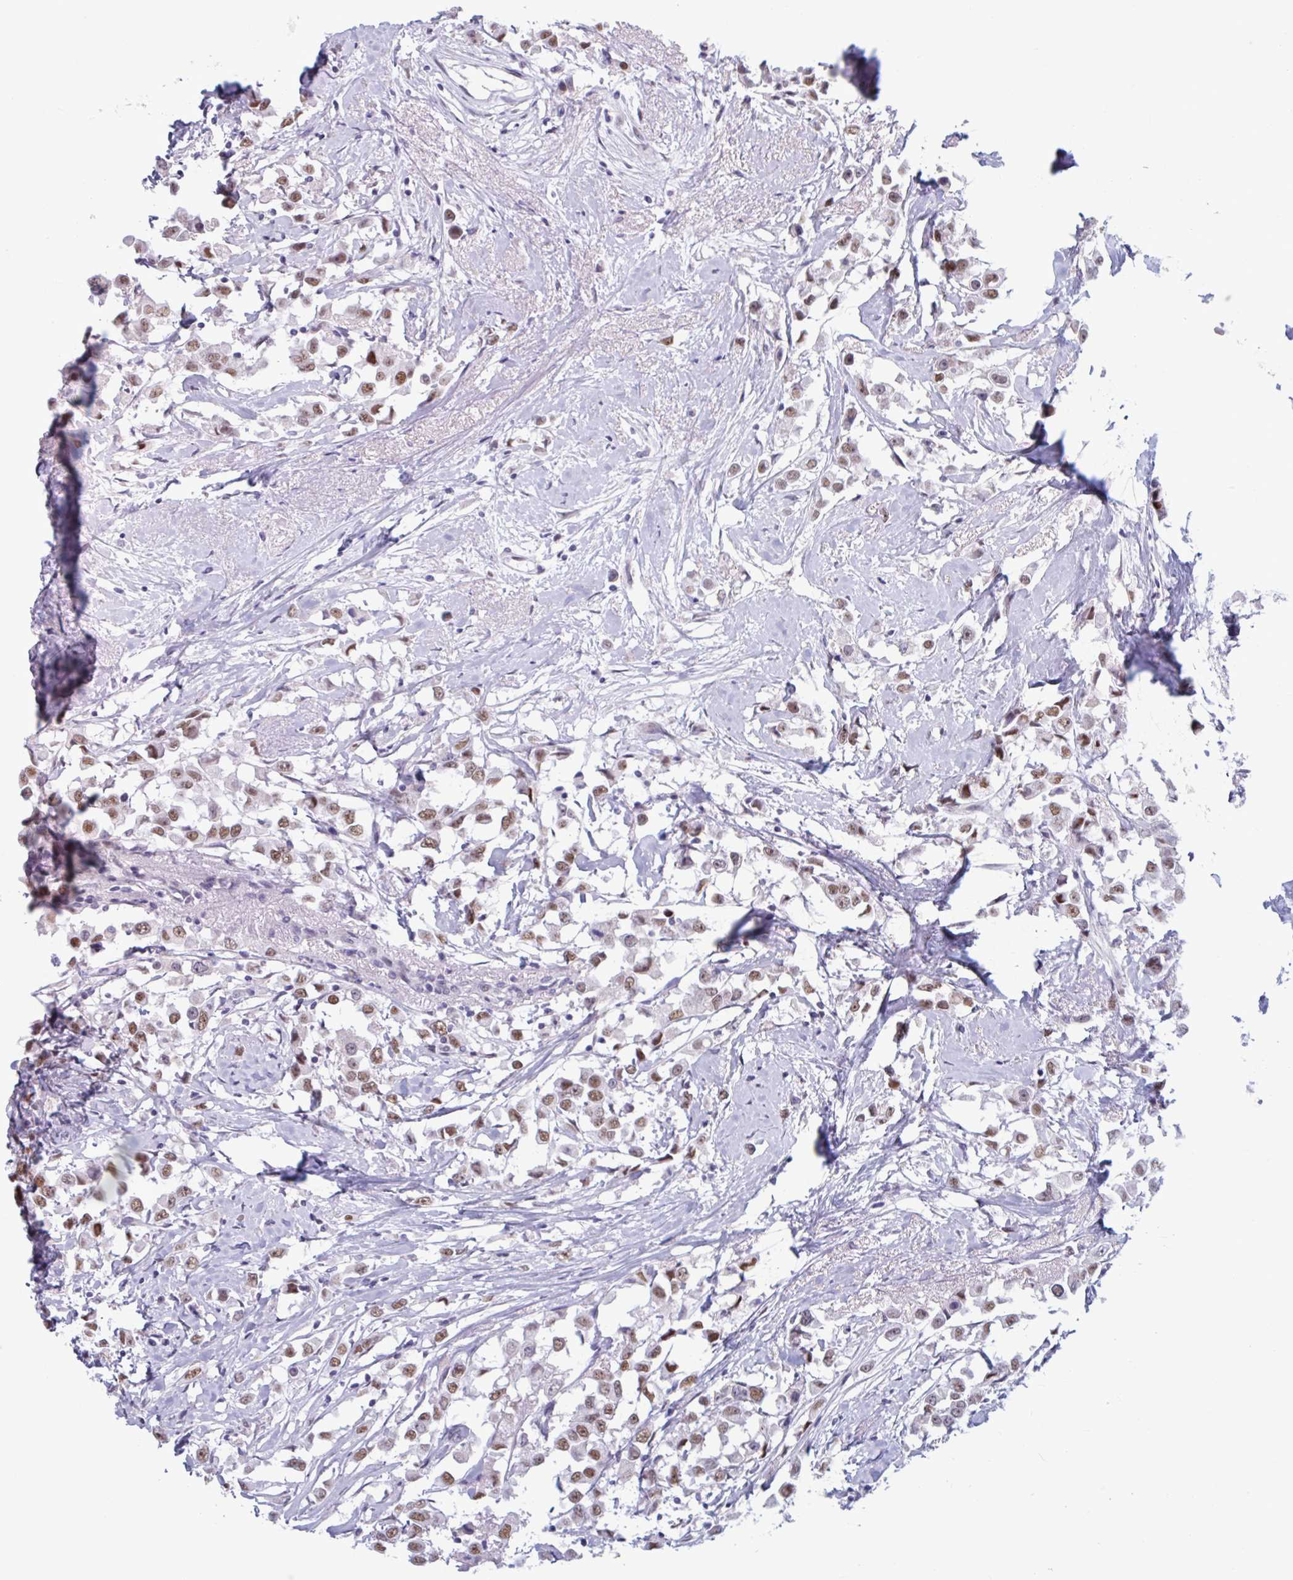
{"staining": {"intensity": "moderate", "quantity": ">75%", "location": "nuclear"}, "tissue": "breast cancer", "cell_type": "Tumor cells", "image_type": "cancer", "snomed": [{"axis": "morphology", "description": "Duct carcinoma"}, {"axis": "topography", "description": "Breast"}], "caption": "Immunohistochemical staining of human breast cancer (intraductal carcinoma) shows medium levels of moderate nuclear positivity in about >75% of tumor cells.", "gene": "MSMB", "patient": {"sex": "female", "age": 61}}